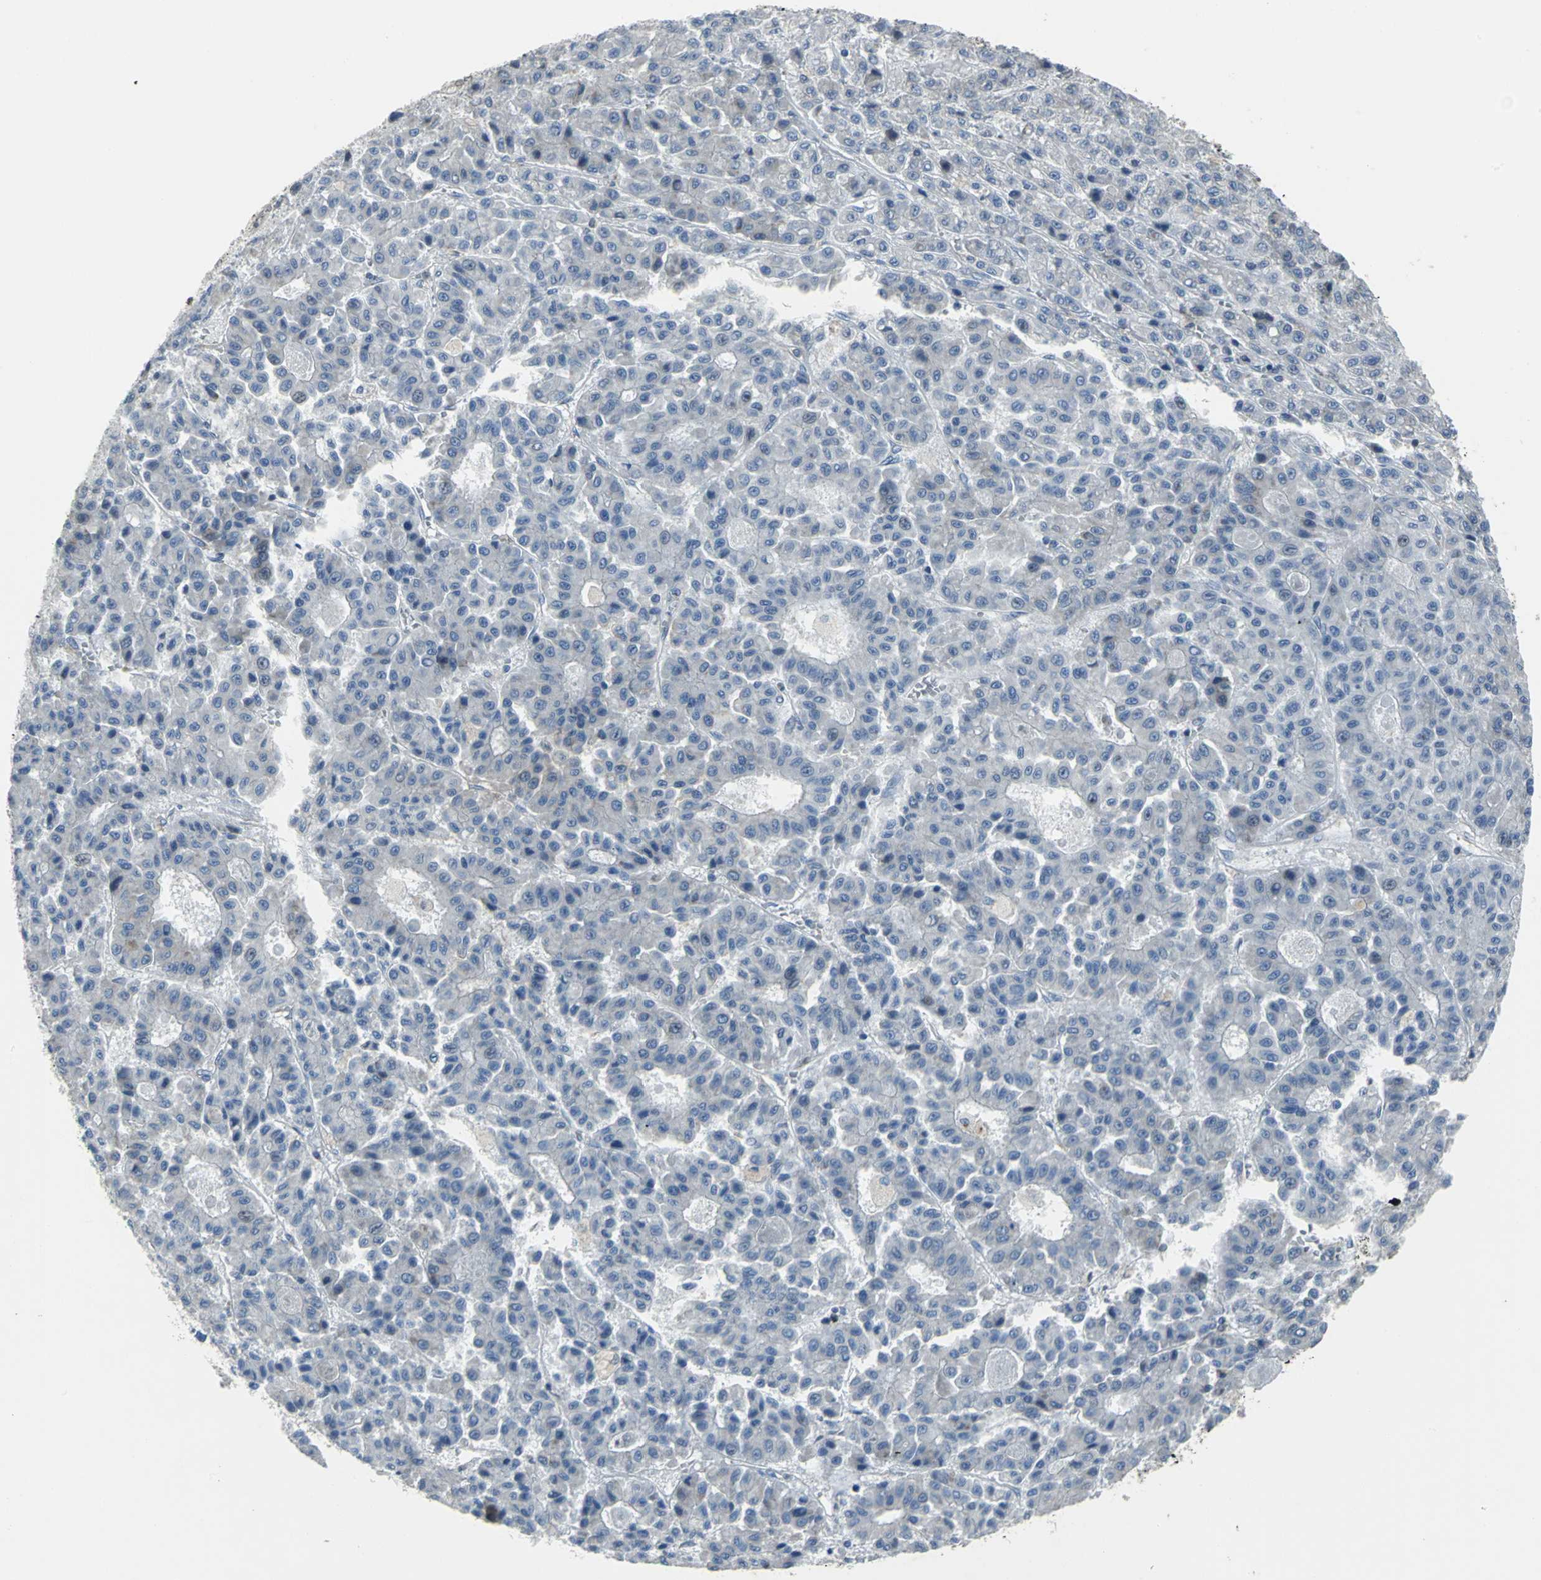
{"staining": {"intensity": "negative", "quantity": "none", "location": "none"}, "tissue": "liver cancer", "cell_type": "Tumor cells", "image_type": "cancer", "snomed": [{"axis": "morphology", "description": "Carcinoma, Hepatocellular, NOS"}, {"axis": "topography", "description": "Liver"}], "caption": "Liver cancer was stained to show a protein in brown. There is no significant positivity in tumor cells.", "gene": "EIF5A", "patient": {"sex": "male", "age": 70}}